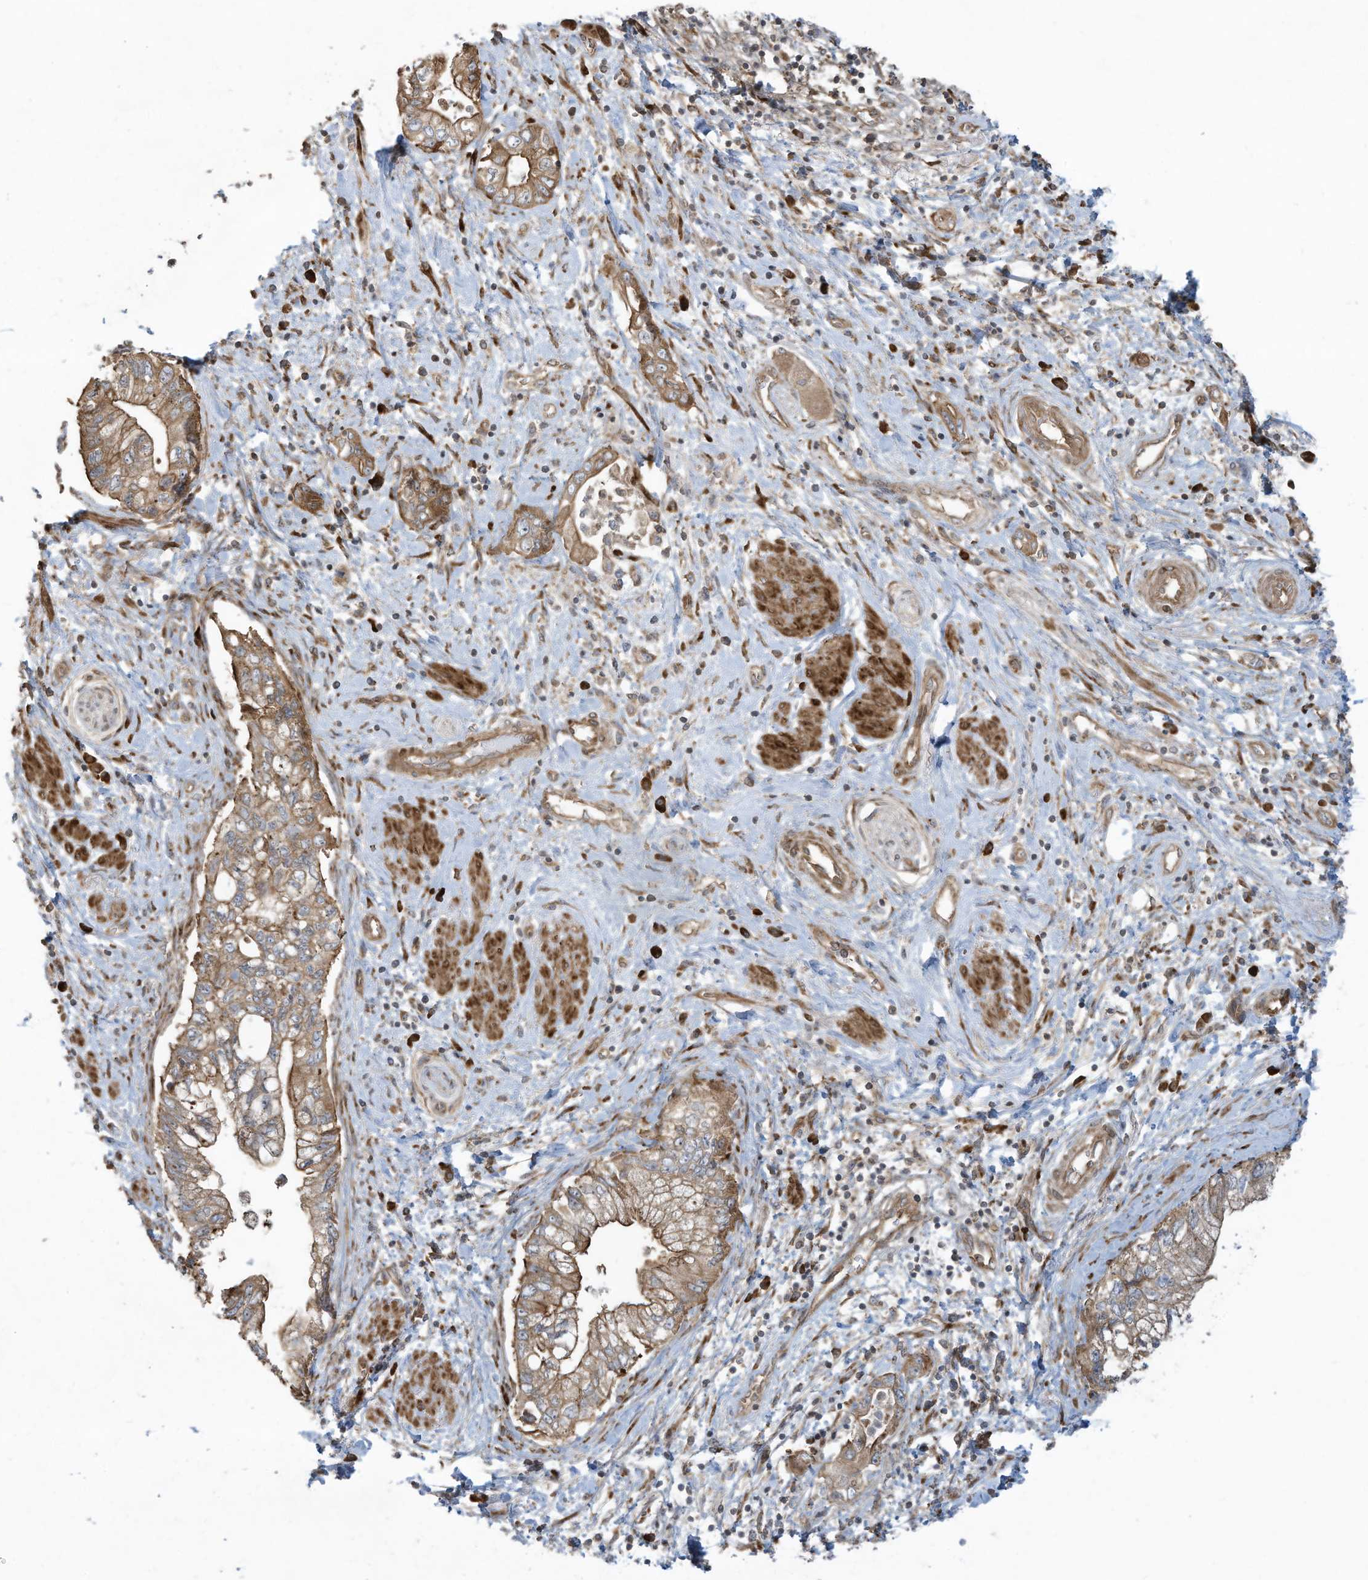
{"staining": {"intensity": "moderate", "quantity": ">75%", "location": "cytoplasmic/membranous"}, "tissue": "pancreatic cancer", "cell_type": "Tumor cells", "image_type": "cancer", "snomed": [{"axis": "morphology", "description": "Adenocarcinoma, NOS"}, {"axis": "topography", "description": "Pancreas"}], "caption": "Immunohistochemistry (IHC) (DAB) staining of pancreatic cancer (adenocarcinoma) shows moderate cytoplasmic/membranous protein staining in about >75% of tumor cells.", "gene": "DDIT4", "patient": {"sex": "female", "age": 73}}